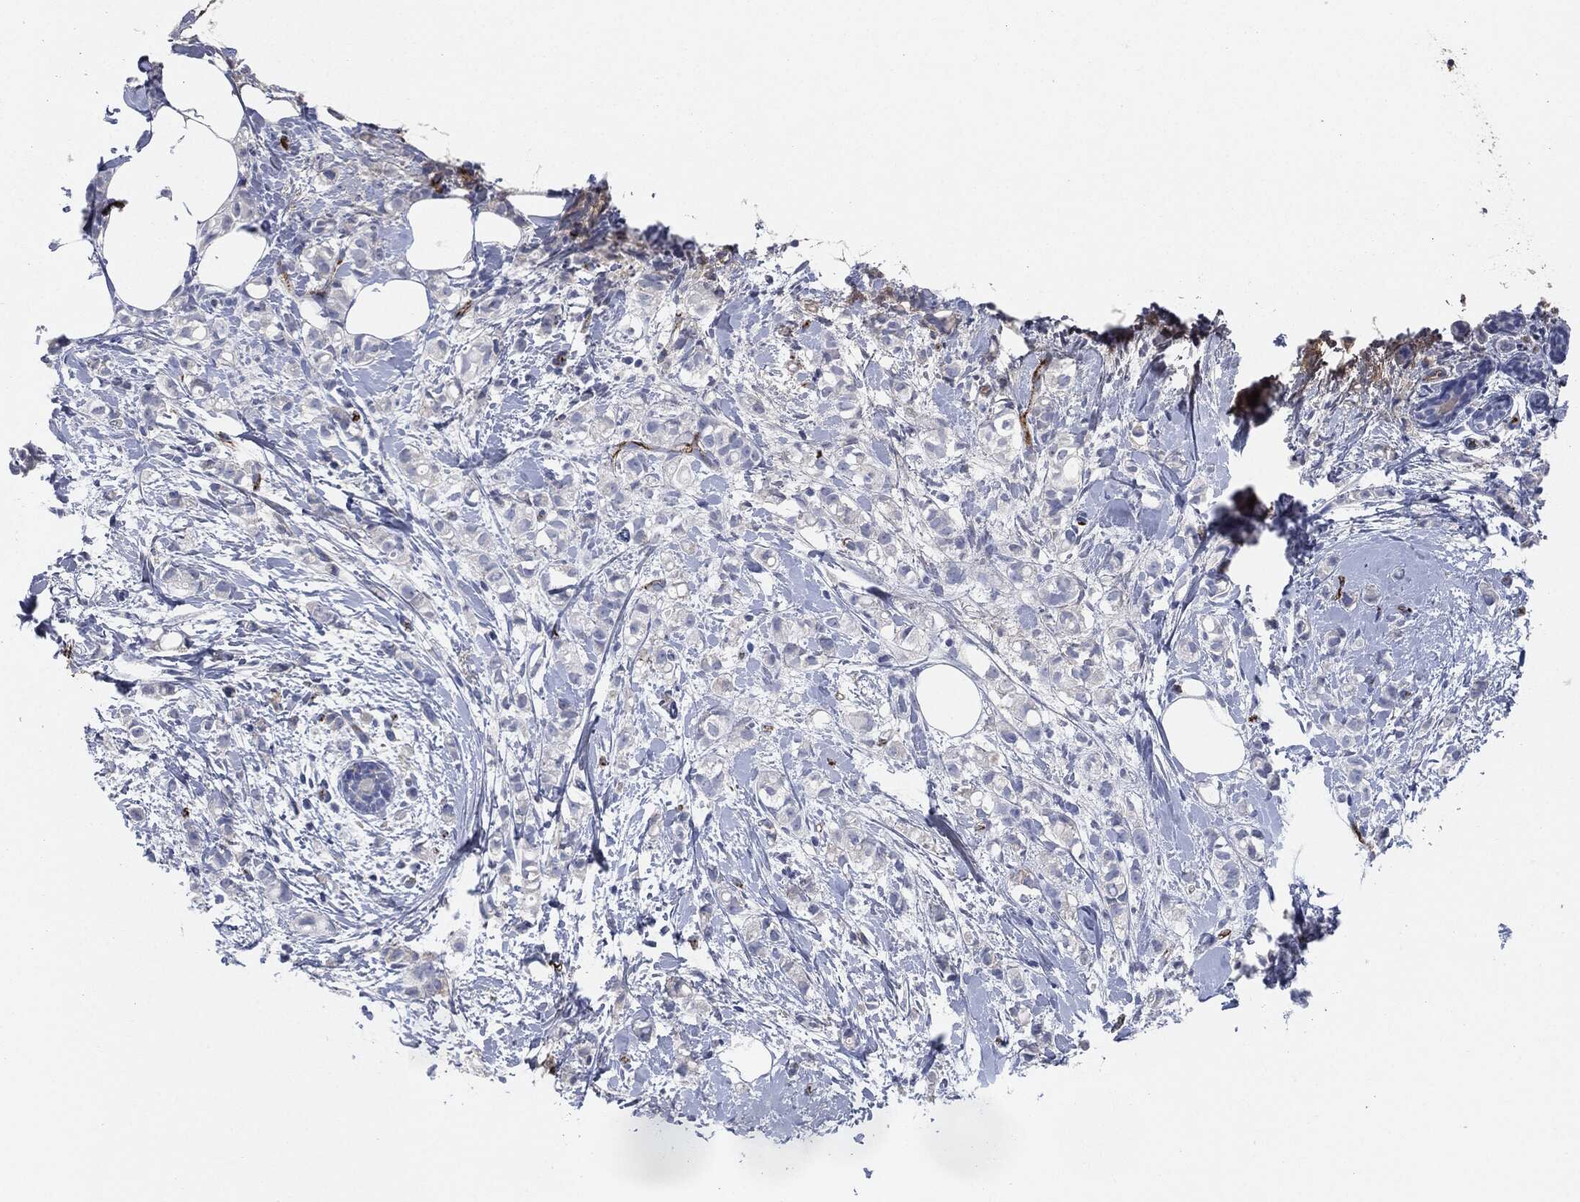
{"staining": {"intensity": "negative", "quantity": "none", "location": "none"}, "tissue": "breast cancer", "cell_type": "Tumor cells", "image_type": "cancer", "snomed": [{"axis": "morphology", "description": "Normal tissue, NOS"}, {"axis": "morphology", "description": "Duct carcinoma"}, {"axis": "topography", "description": "Breast"}], "caption": "High magnification brightfield microscopy of invasive ductal carcinoma (breast) stained with DAB (3,3'-diaminobenzidine) (brown) and counterstained with hematoxylin (blue): tumor cells show no significant staining.", "gene": "APOB", "patient": {"sex": "female", "age": 44}}